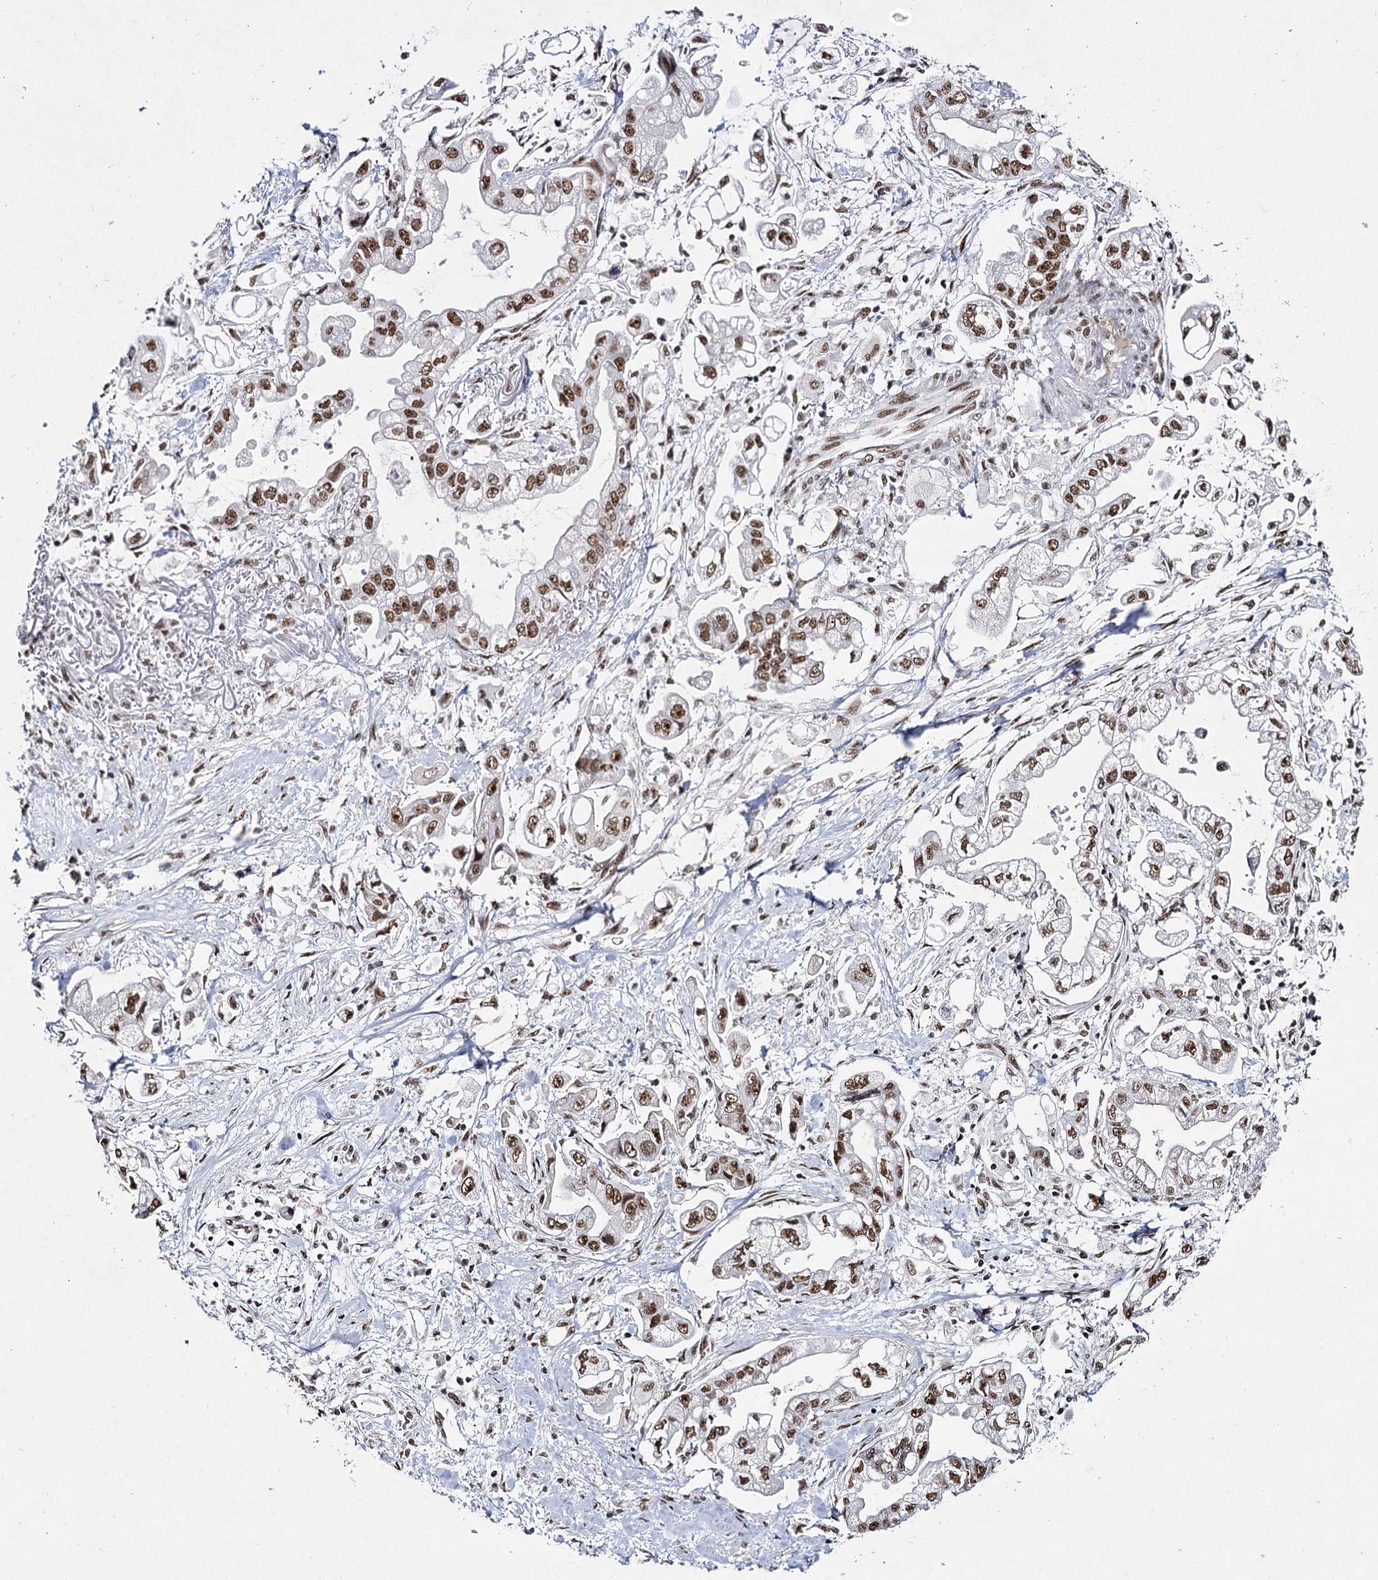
{"staining": {"intensity": "moderate", "quantity": ">75%", "location": "nuclear"}, "tissue": "stomach cancer", "cell_type": "Tumor cells", "image_type": "cancer", "snomed": [{"axis": "morphology", "description": "Adenocarcinoma, NOS"}, {"axis": "topography", "description": "Stomach"}], "caption": "Immunohistochemical staining of human adenocarcinoma (stomach) reveals moderate nuclear protein positivity in approximately >75% of tumor cells. (DAB (3,3'-diaminobenzidine) IHC, brown staining for protein, blue staining for nuclei).", "gene": "SCAF8", "patient": {"sex": "male", "age": 62}}